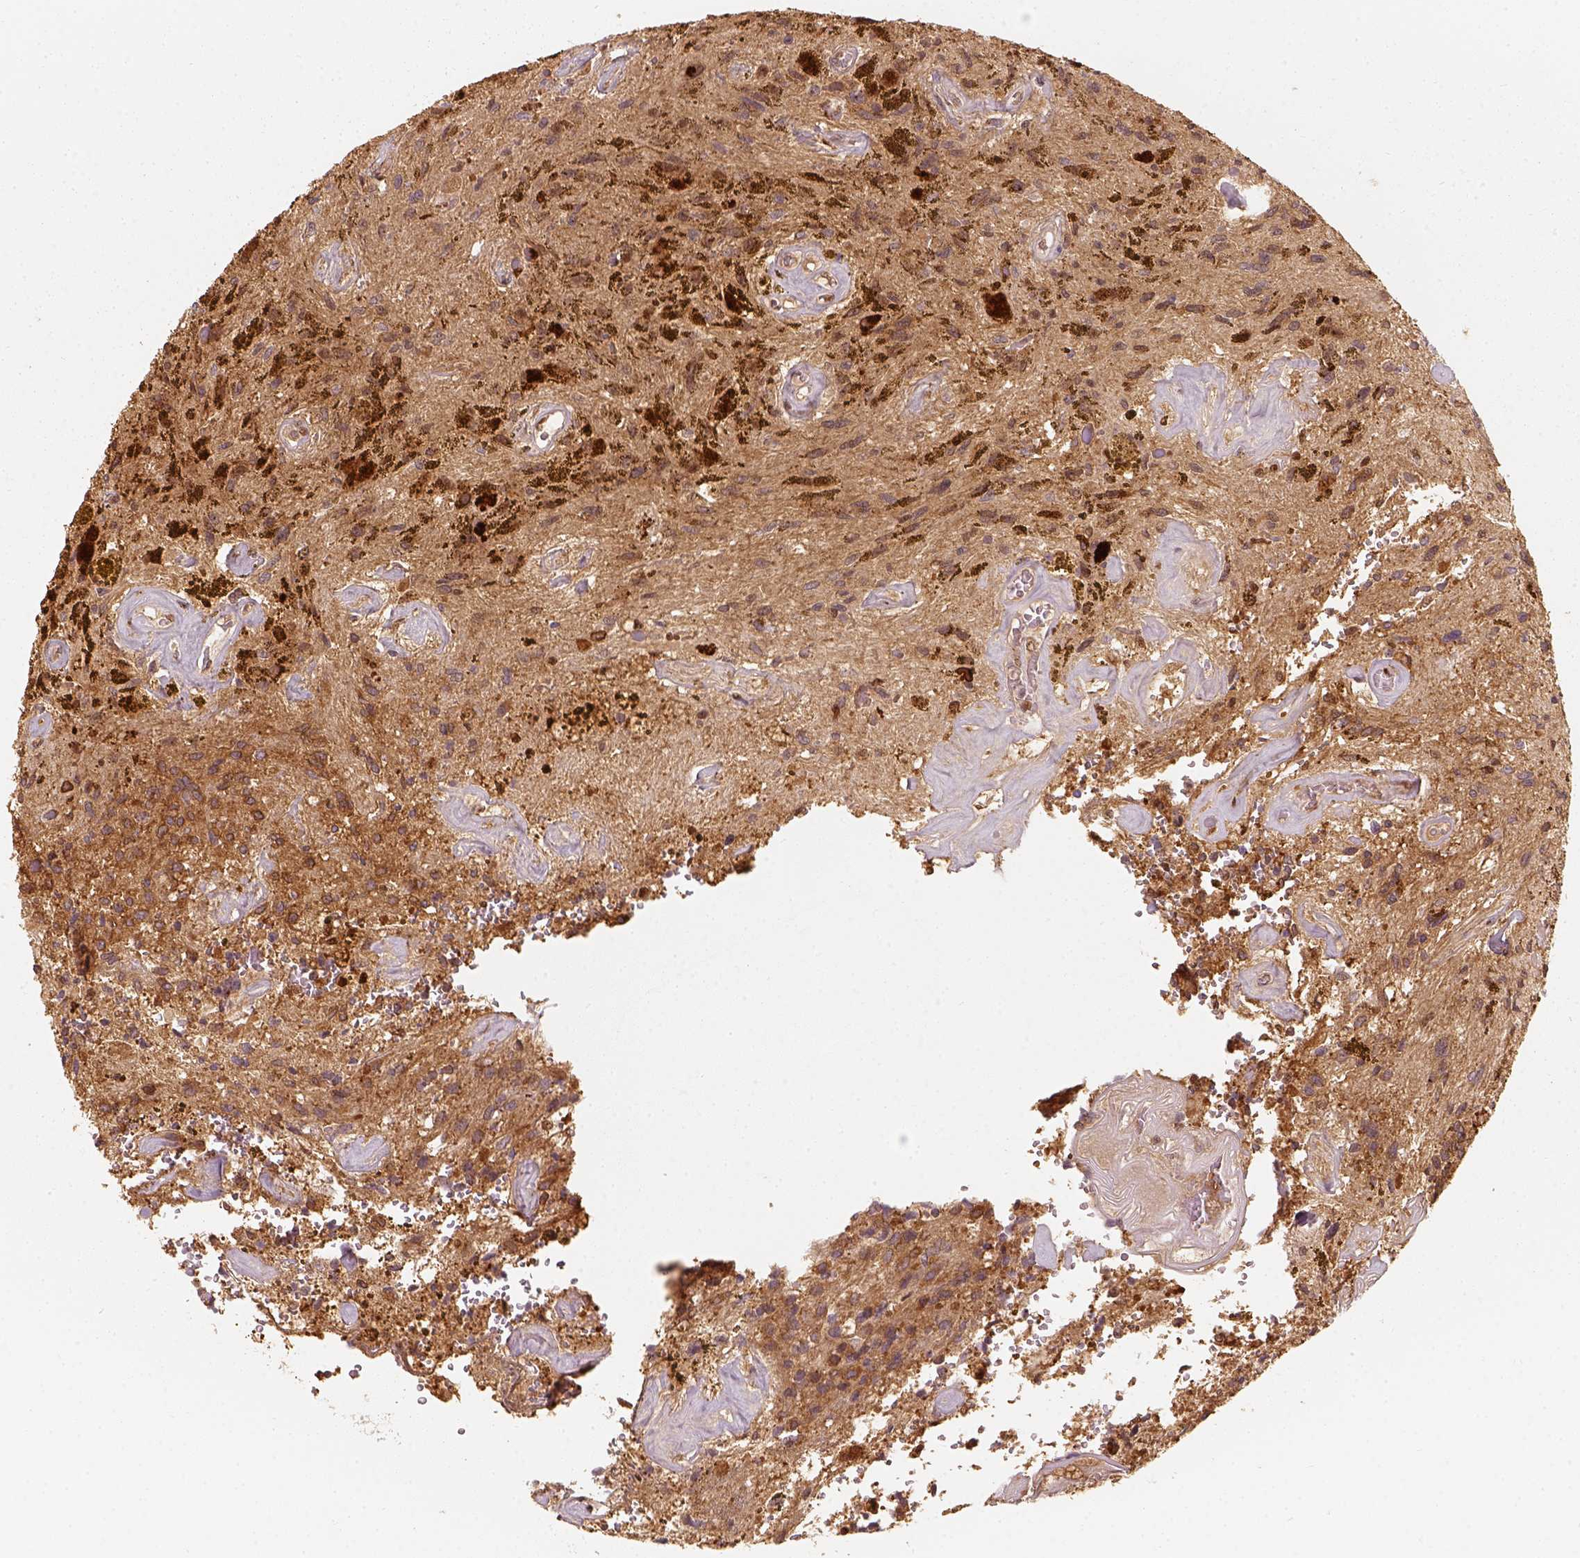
{"staining": {"intensity": "strong", "quantity": "25%-75%", "location": "cytoplasmic/membranous"}, "tissue": "glioma", "cell_type": "Tumor cells", "image_type": "cancer", "snomed": [{"axis": "morphology", "description": "Glioma, malignant, Low grade"}, {"axis": "topography", "description": "Cerebellum"}], "caption": "Tumor cells demonstrate strong cytoplasmic/membranous staining in about 25%-75% of cells in low-grade glioma (malignant).", "gene": "SQSTM1", "patient": {"sex": "female", "age": 14}}